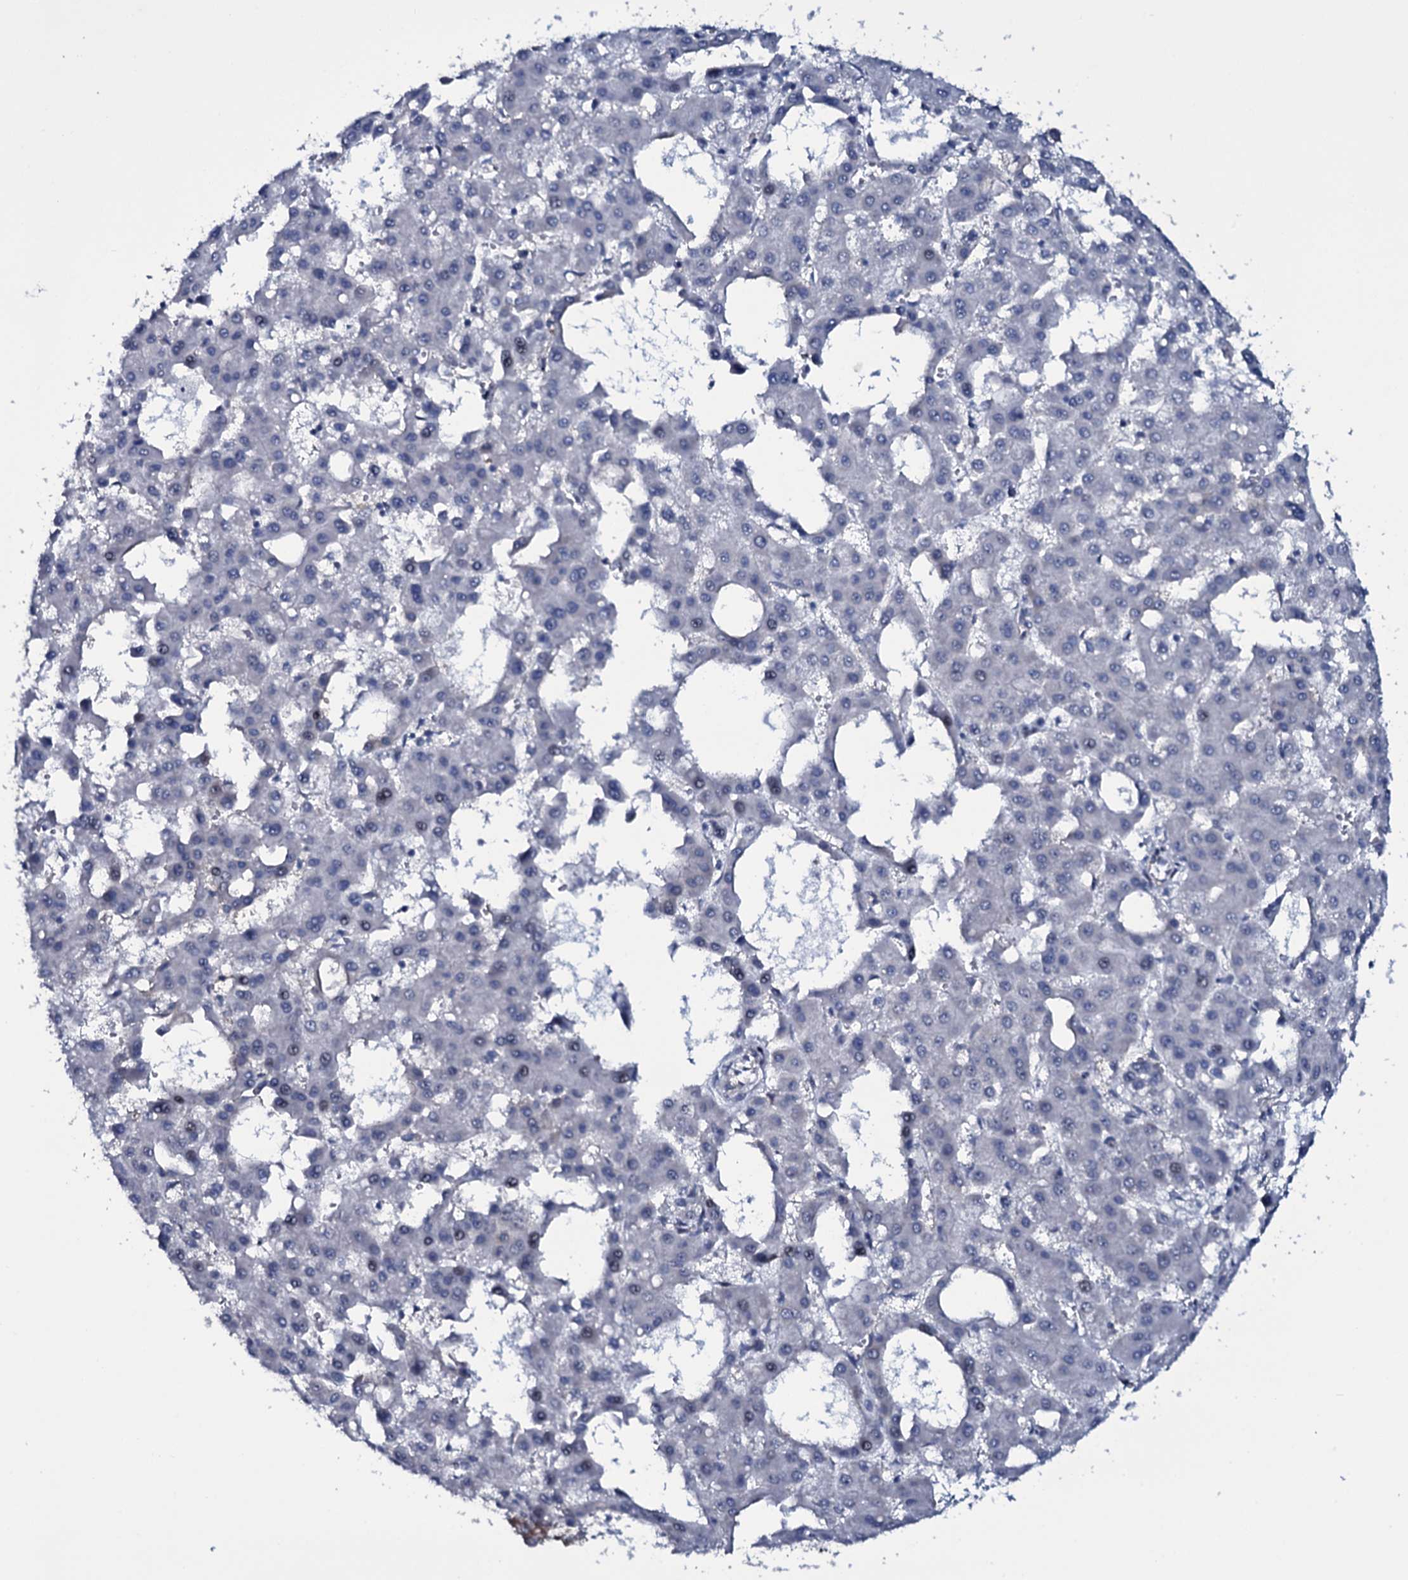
{"staining": {"intensity": "negative", "quantity": "none", "location": "none"}, "tissue": "liver cancer", "cell_type": "Tumor cells", "image_type": "cancer", "snomed": [{"axis": "morphology", "description": "Carcinoma, Hepatocellular, NOS"}, {"axis": "topography", "description": "Liver"}], "caption": "Tumor cells are negative for protein expression in human hepatocellular carcinoma (liver).", "gene": "WIPF3", "patient": {"sex": "male", "age": 47}}